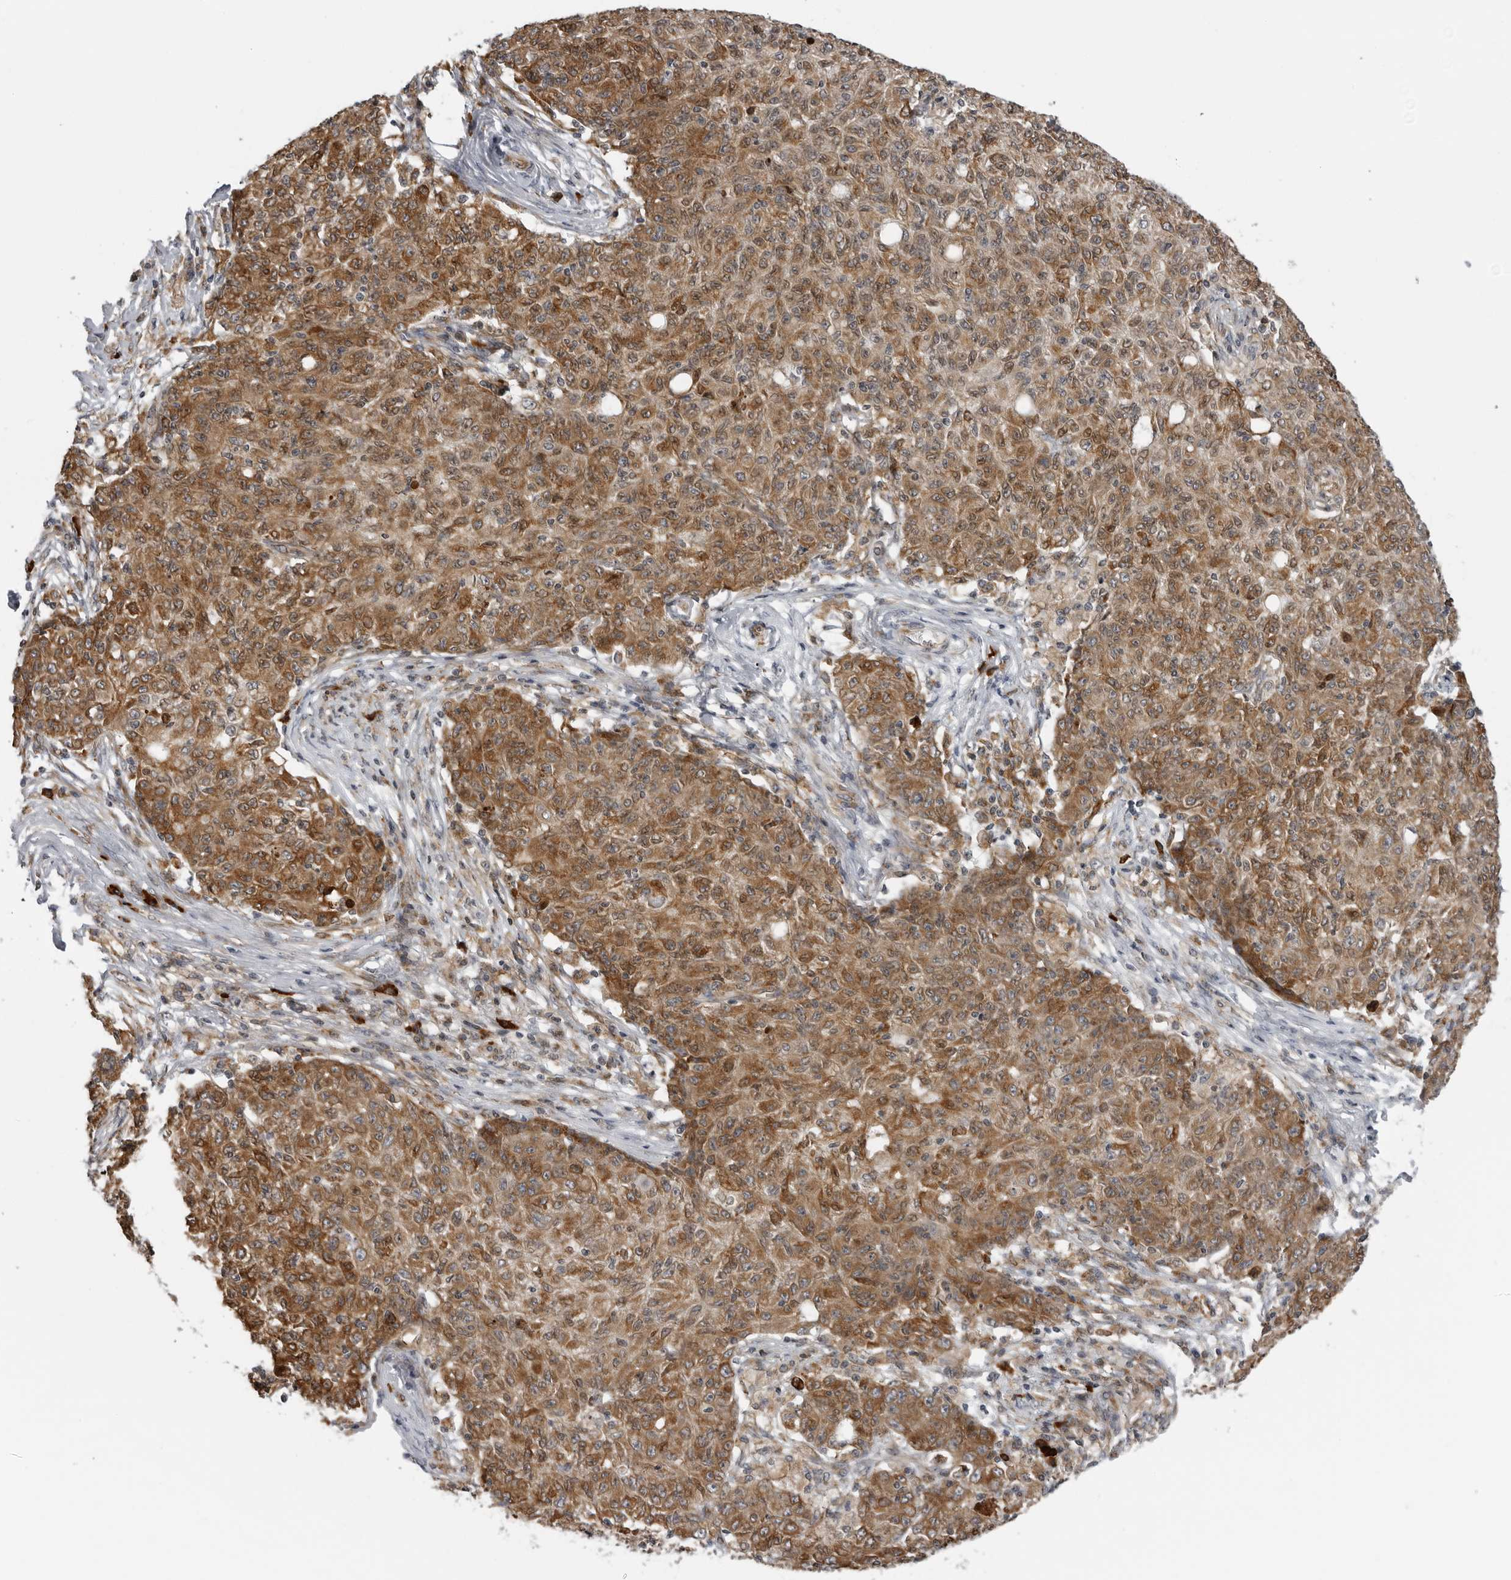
{"staining": {"intensity": "moderate", "quantity": ">75%", "location": "cytoplasmic/membranous"}, "tissue": "ovarian cancer", "cell_type": "Tumor cells", "image_type": "cancer", "snomed": [{"axis": "morphology", "description": "Carcinoma, endometroid"}, {"axis": "topography", "description": "Ovary"}], "caption": "IHC (DAB) staining of human ovarian cancer demonstrates moderate cytoplasmic/membranous protein staining in about >75% of tumor cells. Using DAB (brown) and hematoxylin (blue) stains, captured at high magnification using brightfield microscopy.", "gene": "ALPK2", "patient": {"sex": "female", "age": 42}}